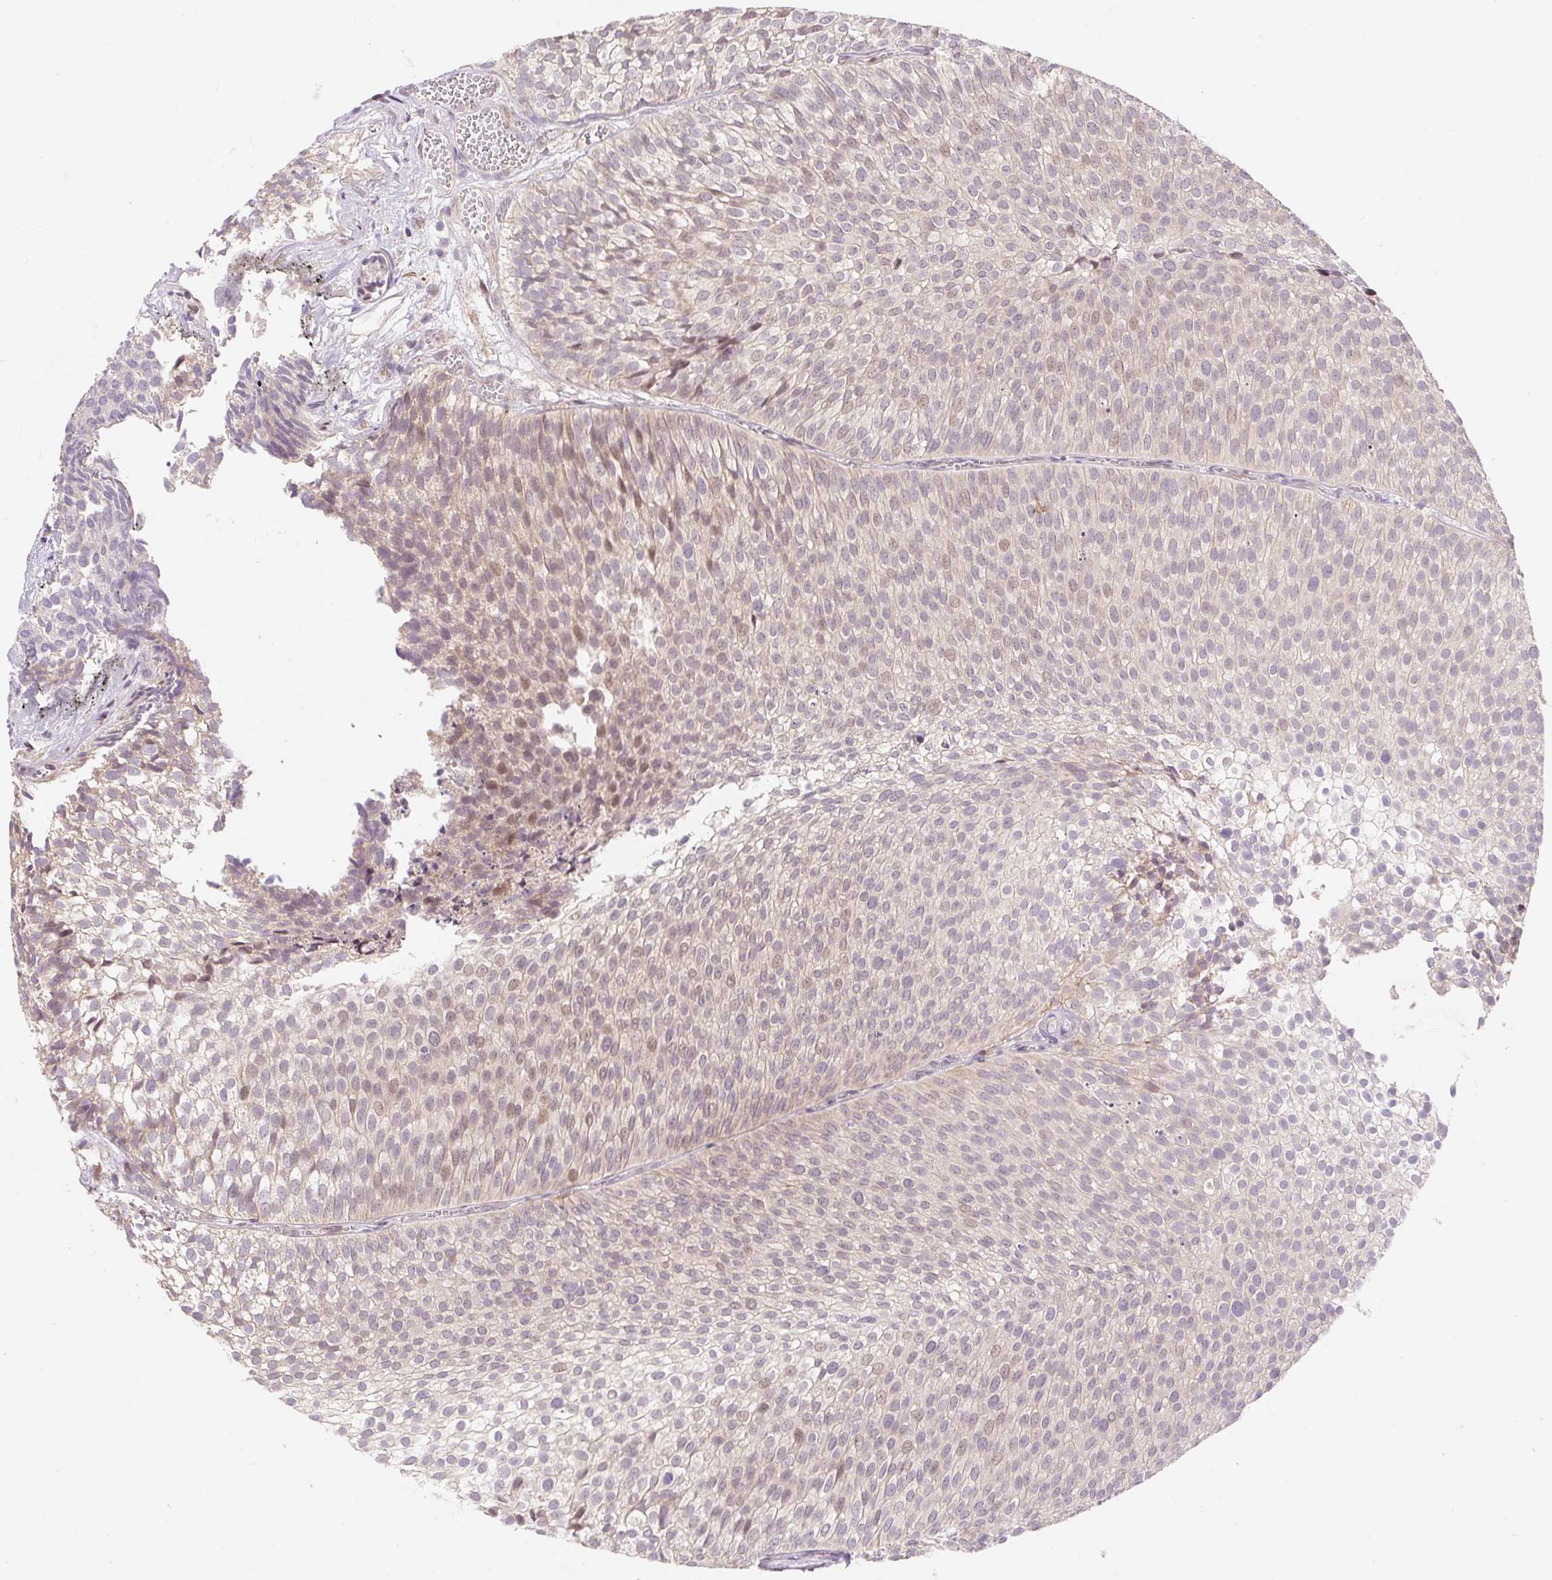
{"staining": {"intensity": "weak", "quantity": "<25%", "location": "cytoplasmic/membranous,nuclear"}, "tissue": "urothelial cancer", "cell_type": "Tumor cells", "image_type": "cancer", "snomed": [{"axis": "morphology", "description": "Urothelial carcinoma, Low grade"}, {"axis": "topography", "description": "Urinary bladder"}], "caption": "Micrograph shows no significant protein staining in tumor cells of low-grade urothelial carcinoma.", "gene": "EMC10", "patient": {"sex": "male", "age": 91}}